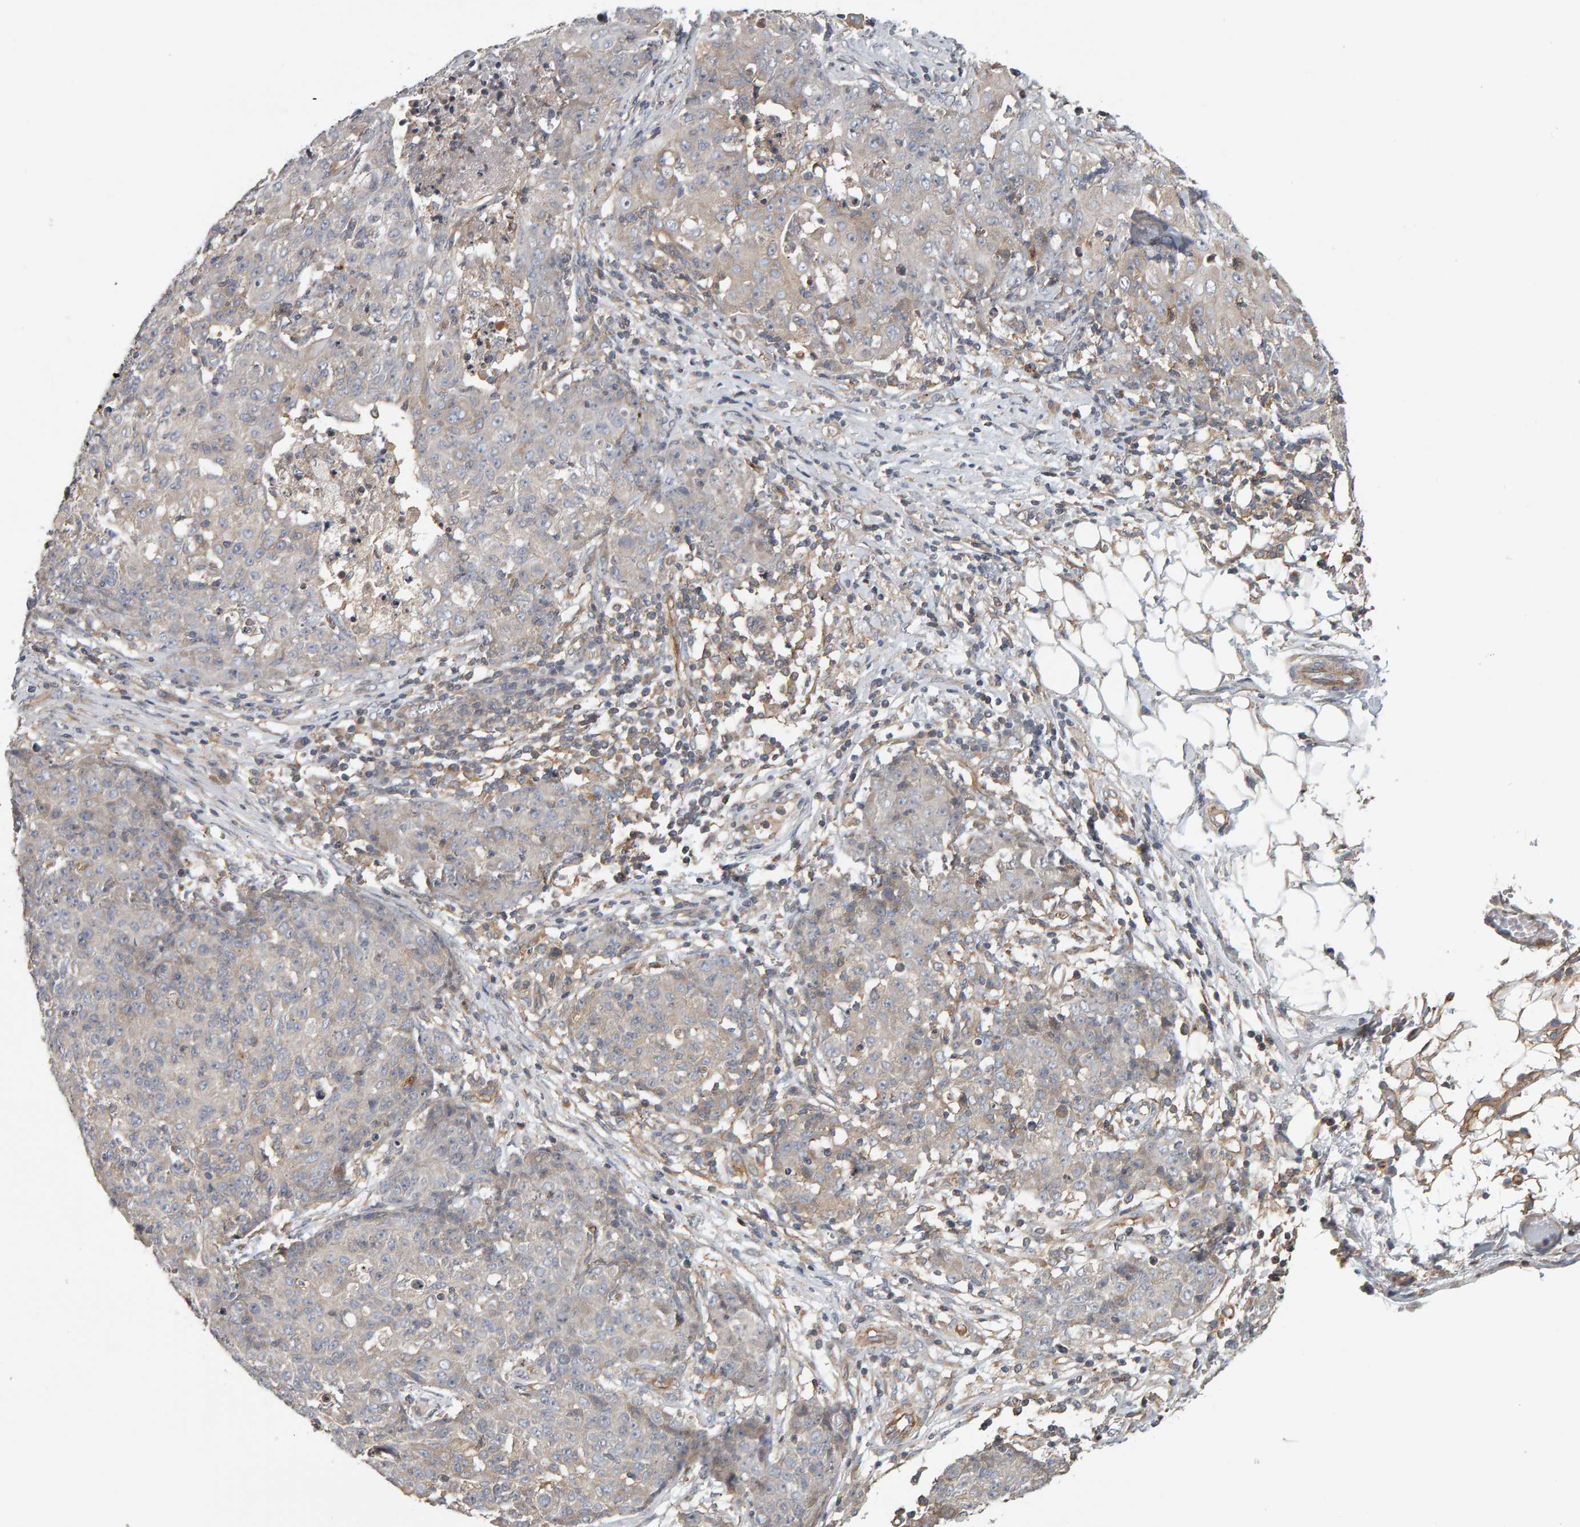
{"staining": {"intensity": "negative", "quantity": "none", "location": "none"}, "tissue": "ovarian cancer", "cell_type": "Tumor cells", "image_type": "cancer", "snomed": [{"axis": "morphology", "description": "Carcinoma, endometroid"}, {"axis": "topography", "description": "Ovary"}], "caption": "This is an immunohistochemistry histopathology image of human ovarian endometroid carcinoma. There is no expression in tumor cells.", "gene": "C9orf72", "patient": {"sex": "female", "age": 42}}